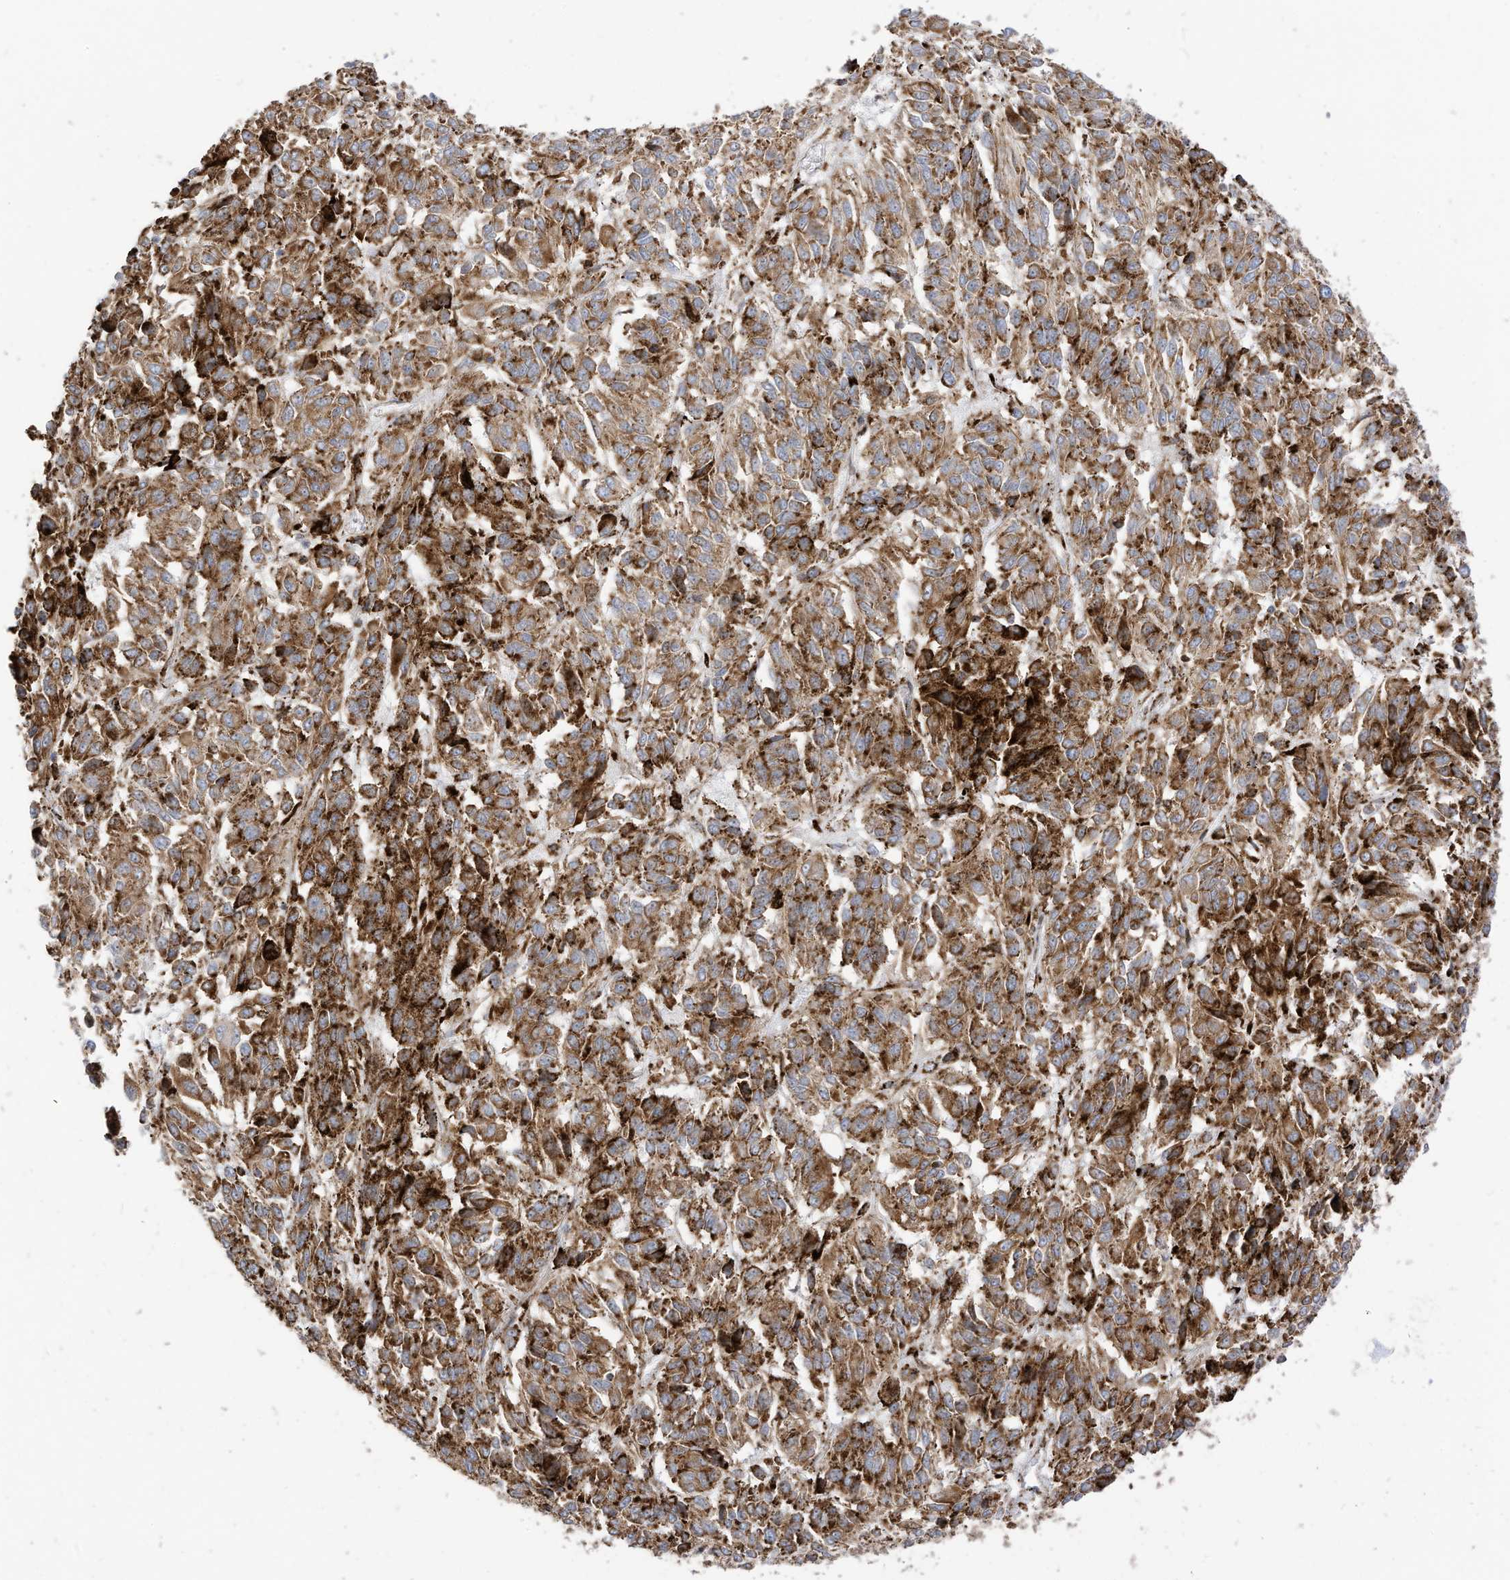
{"staining": {"intensity": "moderate", "quantity": ">75%", "location": "cytoplasmic/membranous"}, "tissue": "melanoma", "cell_type": "Tumor cells", "image_type": "cancer", "snomed": [{"axis": "morphology", "description": "Malignant melanoma, Metastatic site"}, {"axis": "topography", "description": "Lung"}], "caption": "Immunohistochemistry micrograph of neoplastic tissue: melanoma stained using immunohistochemistry demonstrates medium levels of moderate protein expression localized specifically in the cytoplasmic/membranous of tumor cells, appearing as a cytoplasmic/membranous brown color.", "gene": "TRNAU1AP", "patient": {"sex": "male", "age": 64}}